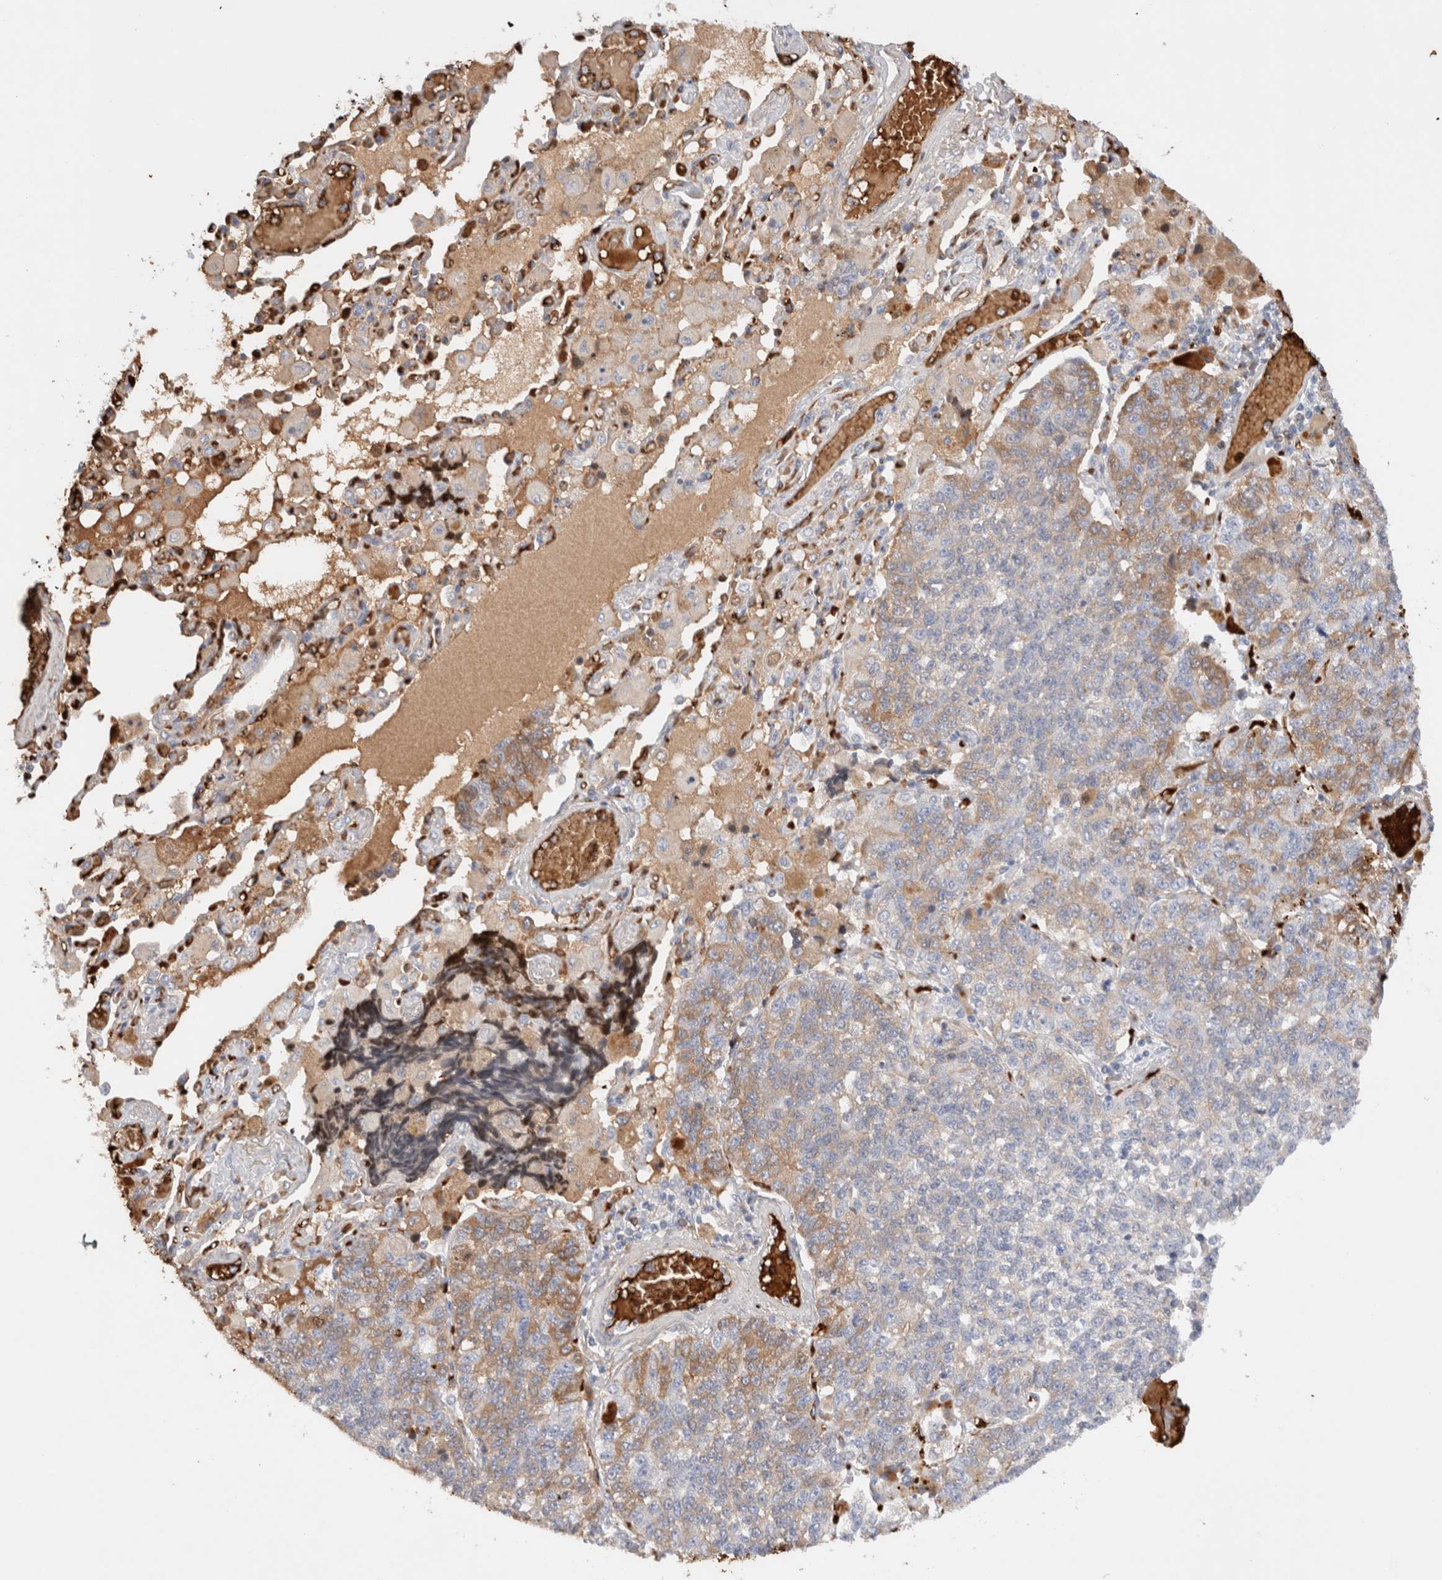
{"staining": {"intensity": "weak", "quantity": "25%-75%", "location": "cytoplasmic/membranous"}, "tissue": "lung cancer", "cell_type": "Tumor cells", "image_type": "cancer", "snomed": [{"axis": "morphology", "description": "Adenocarcinoma, NOS"}, {"axis": "topography", "description": "Lung"}], "caption": "Approximately 25%-75% of tumor cells in human lung adenocarcinoma display weak cytoplasmic/membranous protein expression as visualized by brown immunohistochemical staining.", "gene": "MST1", "patient": {"sex": "male", "age": 49}}